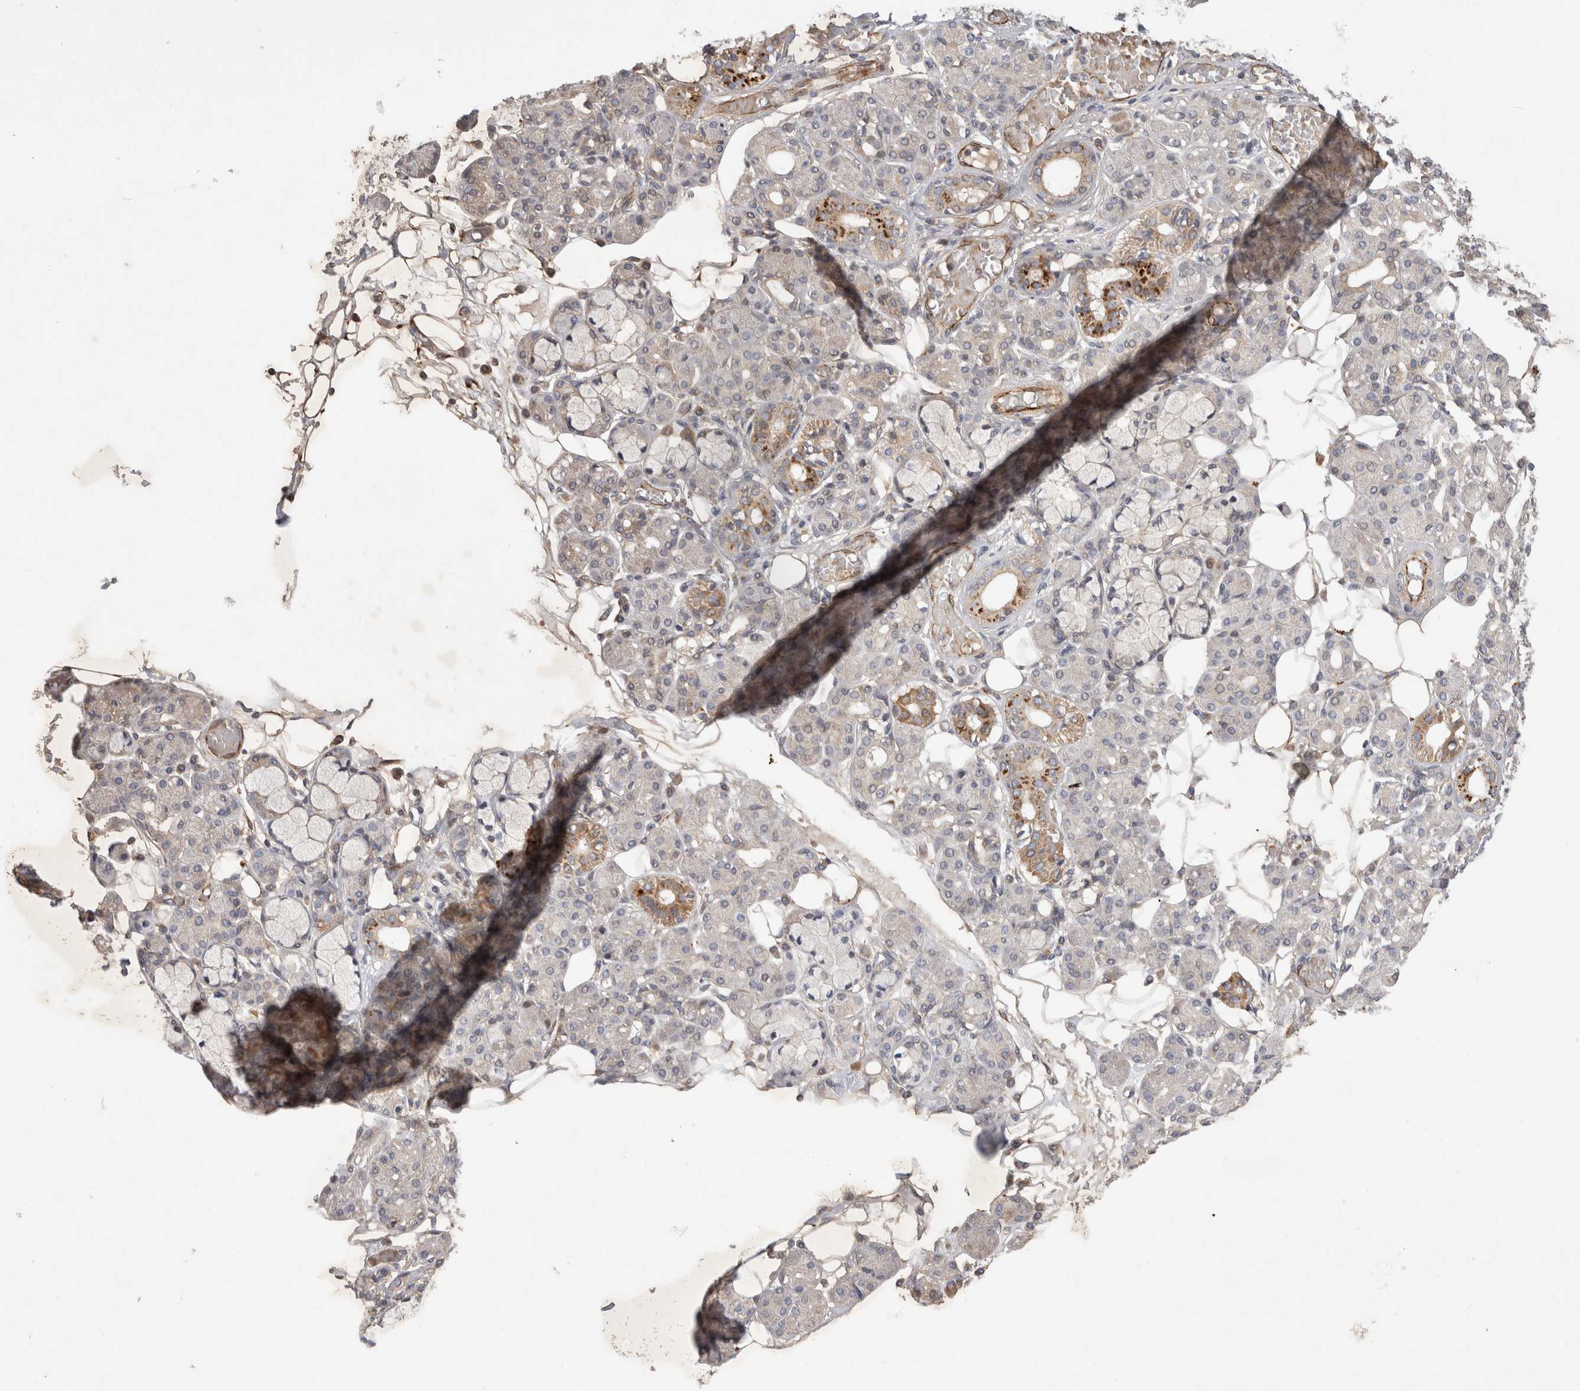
{"staining": {"intensity": "strong", "quantity": "<25%", "location": "cytoplasmic/membranous"}, "tissue": "salivary gland", "cell_type": "Glandular cells", "image_type": "normal", "snomed": [{"axis": "morphology", "description": "Normal tissue, NOS"}, {"axis": "topography", "description": "Salivary gland"}], "caption": "A brown stain shows strong cytoplasmic/membranous expression of a protein in glandular cells of benign human salivary gland.", "gene": "NMU", "patient": {"sex": "male", "age": 63}}